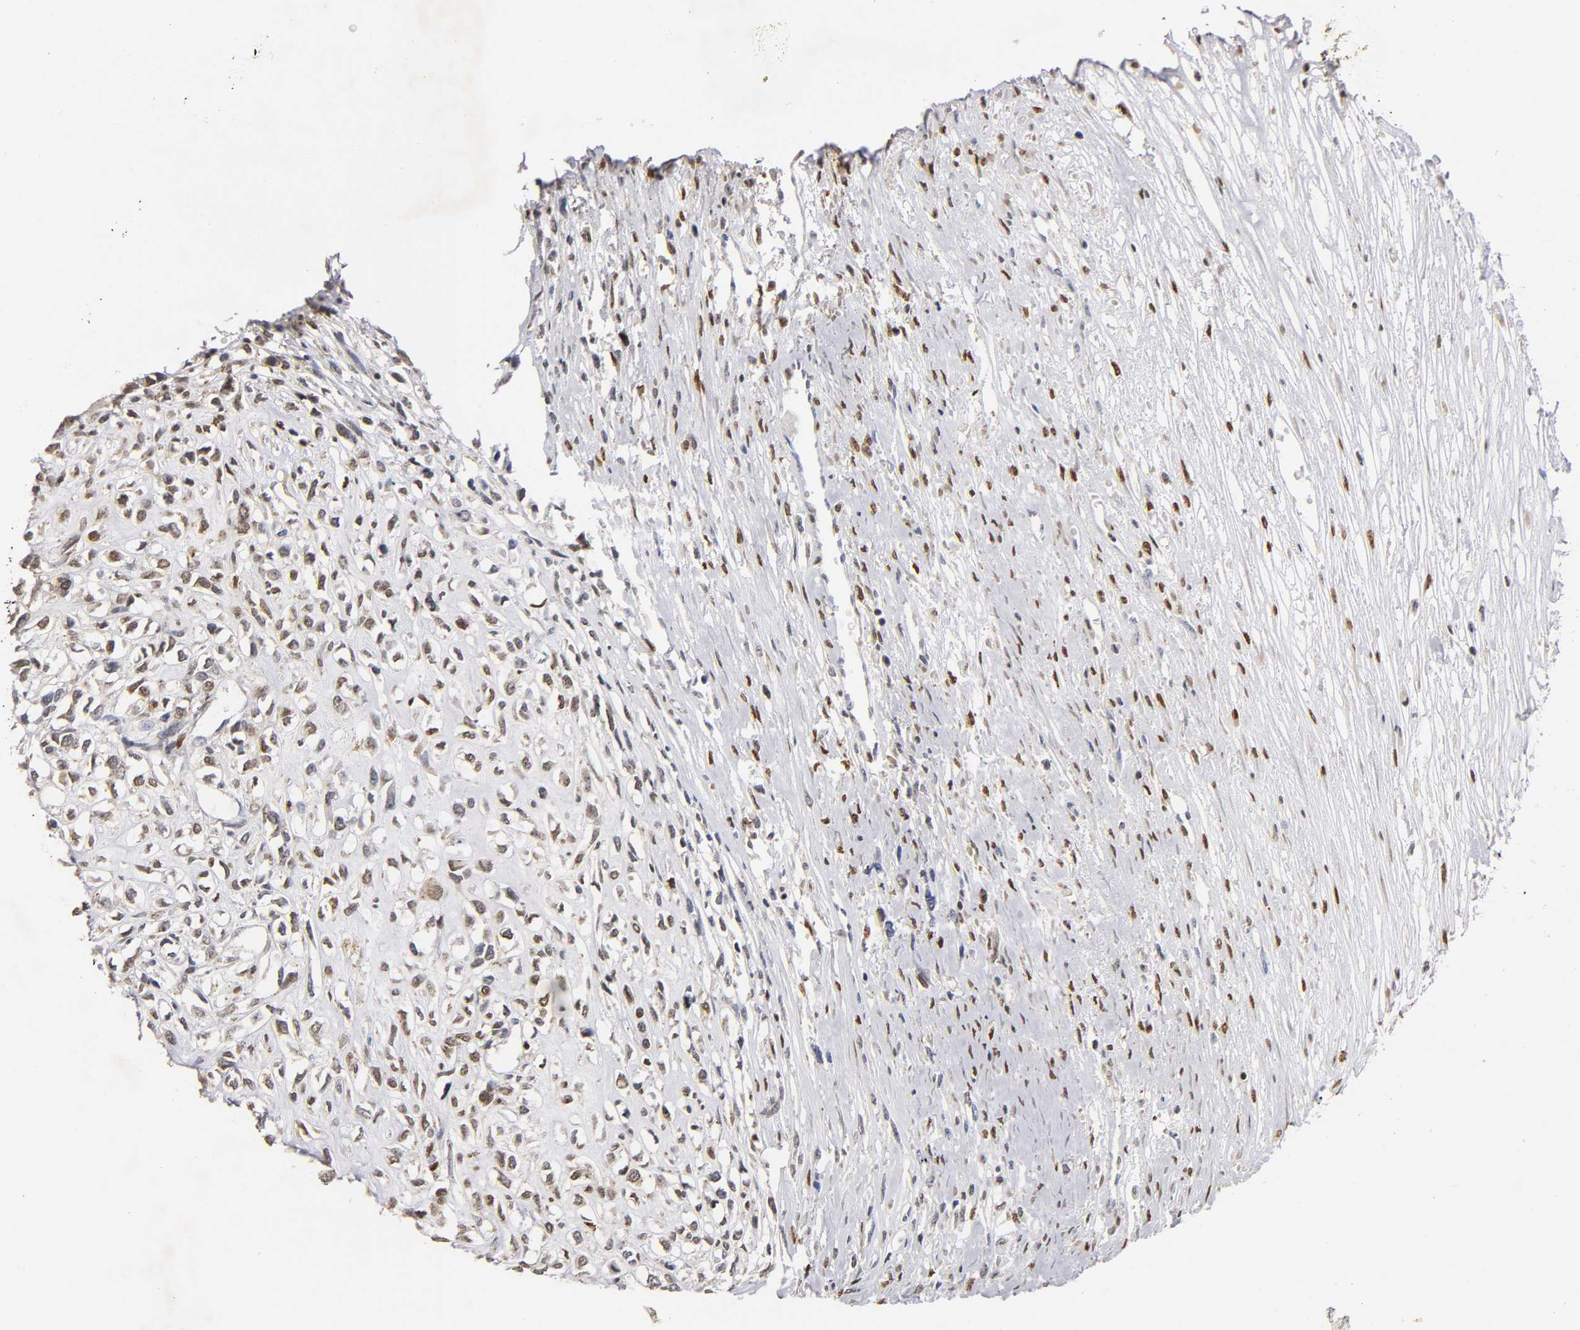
{"staining": {"intensity": "moderate", "quantity": ">75%", "location": "nuclear"}, "tissue": "head and neck cancer", "cell_type": "Tumor cells", "image_type": "cancer", "snomed": [{"axis": "morphology", "description": "Necrosis, NOS"}, {"axis": "morphology", "description": "Neoplasm, malignant, NOS"}, {"axis": "topography", "description": "Salivary gland"}, {"axis": "topography", "description": "Head-Neck"}], "caption": "Immunohistochemistry (IHC) micrograph of neoplastic tissue: malignant neoplasm (head and neck) stained using IHC displays medium levels of moderate protein expression localized specifically in the nuclear of tumor cells, appearing as a nuclear brown color.", "gene": "RUNX1", "patient": {"sex": "male", "age": 43}}